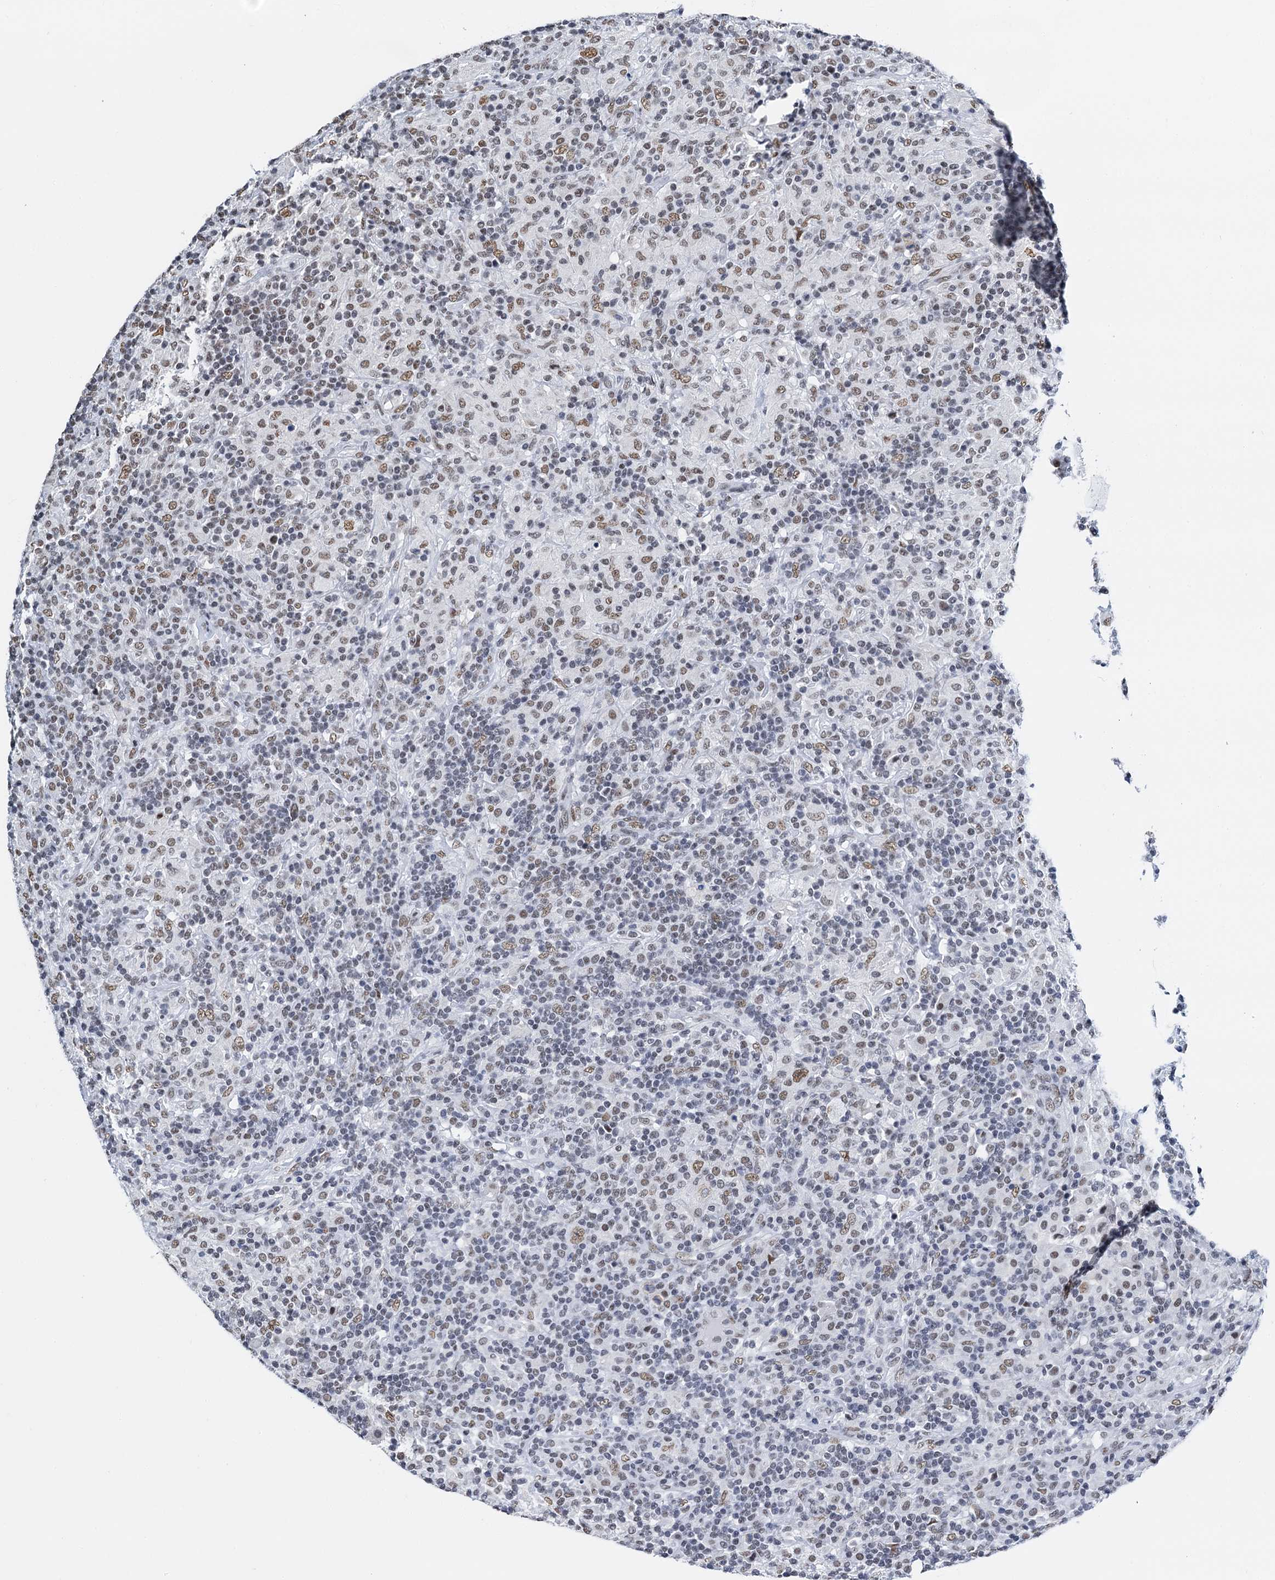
{"staining": {"intensity": "moderate", "quantity": ">75%", "location": "nuclear"}, "tissue": "lymphoma", "cell_type": "Tumor cells", "image_type": "cancer", "snomed": [{"axis": "morphology", "description": "Hodgkin's disease, NOS"}, {"axis": "topography", "description": "Lymph node"}], "caption": "Tumor cells display medium levels of moderate nuclear staining in approximately >75% of cells in lymphoma. Using DAB (3,3'-diaminobenzidine) (brown) and hematoxylin (blue) stains, captured at high magnification using brightfield microscopy.", "gene": "SLTM", "patient": {"sex": "male", "age": 70}}